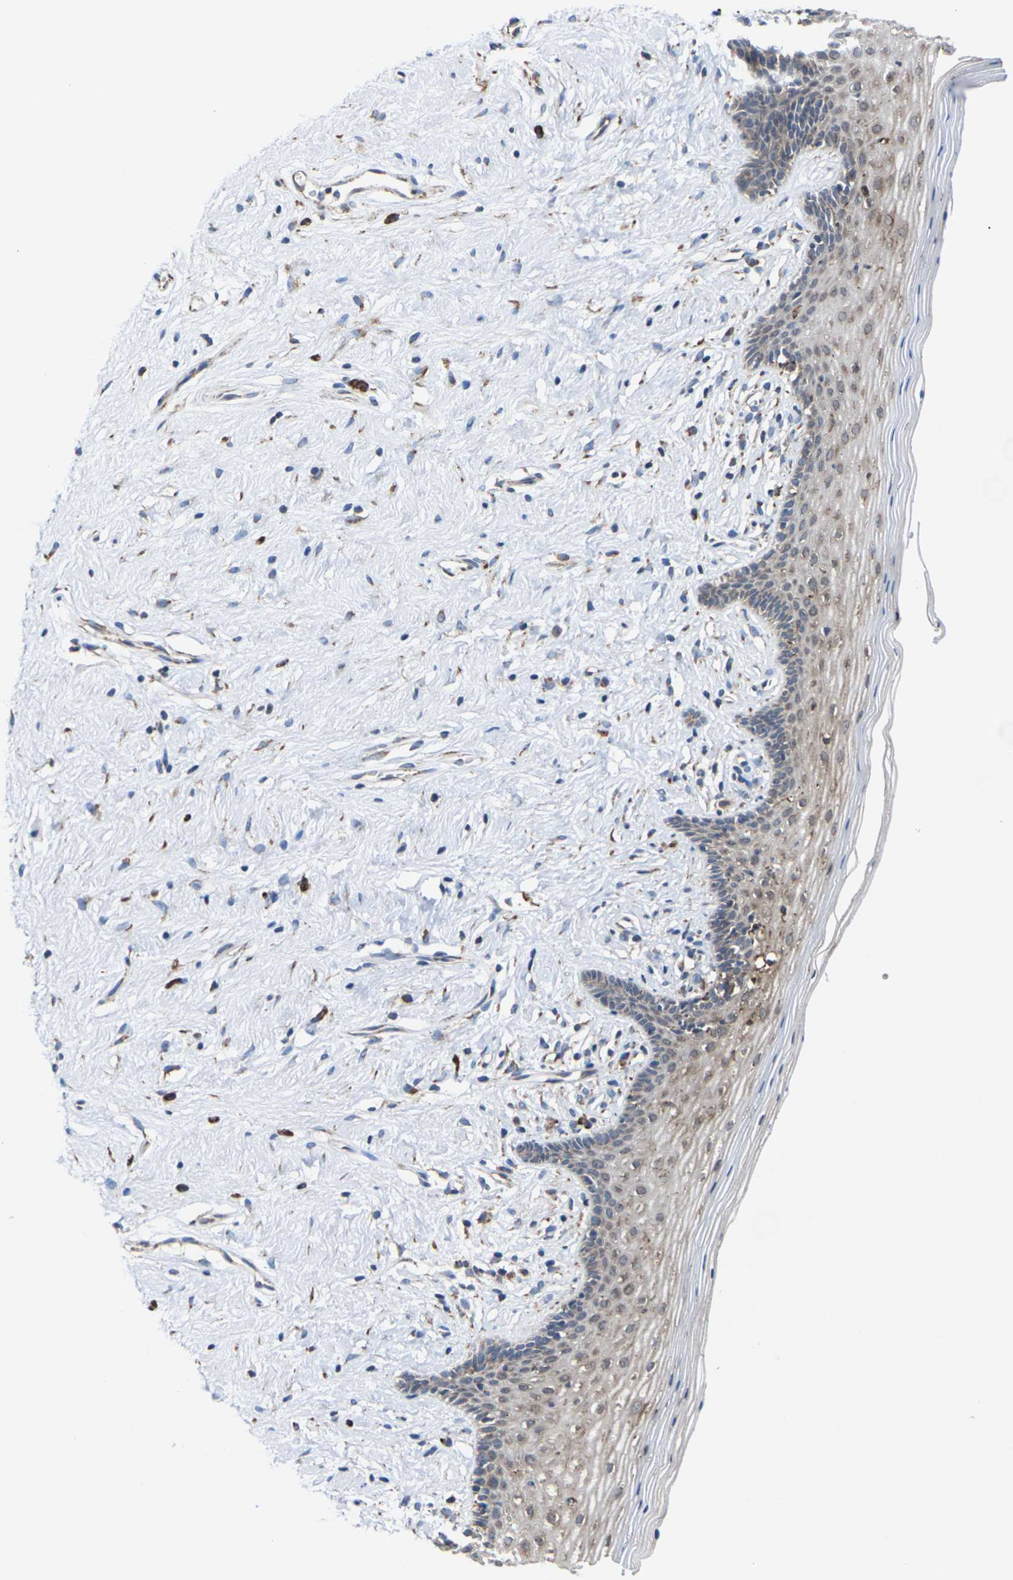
{"staining": {"intensity": "weak", "quantity": "25%-75%", "location": "cytoplasmic/membranous"}, "tissue": "vagina", "cell_type": "Squamous epithelial cells", "image_type": "normal", "snomed": [{"axis": "morphology", "description": "Normal tissue, NOS"}, {"axis": "topography", "description": "Vagina"}], "caption": "IHC staining of unremarkable vagina, which demonstrates low levels of weak cytoplasmic/membranous expression in about 25%-75% of squamous epithelial cells indicating weak cytoplasmic/membranous protein expression. The staining was performed using DAB (brown) for protein detection and nuclei were counterstained in hematoxylin (blue).", "gene": "PDZK1IP1", "patient": {"sex": "female", "age": 44}}